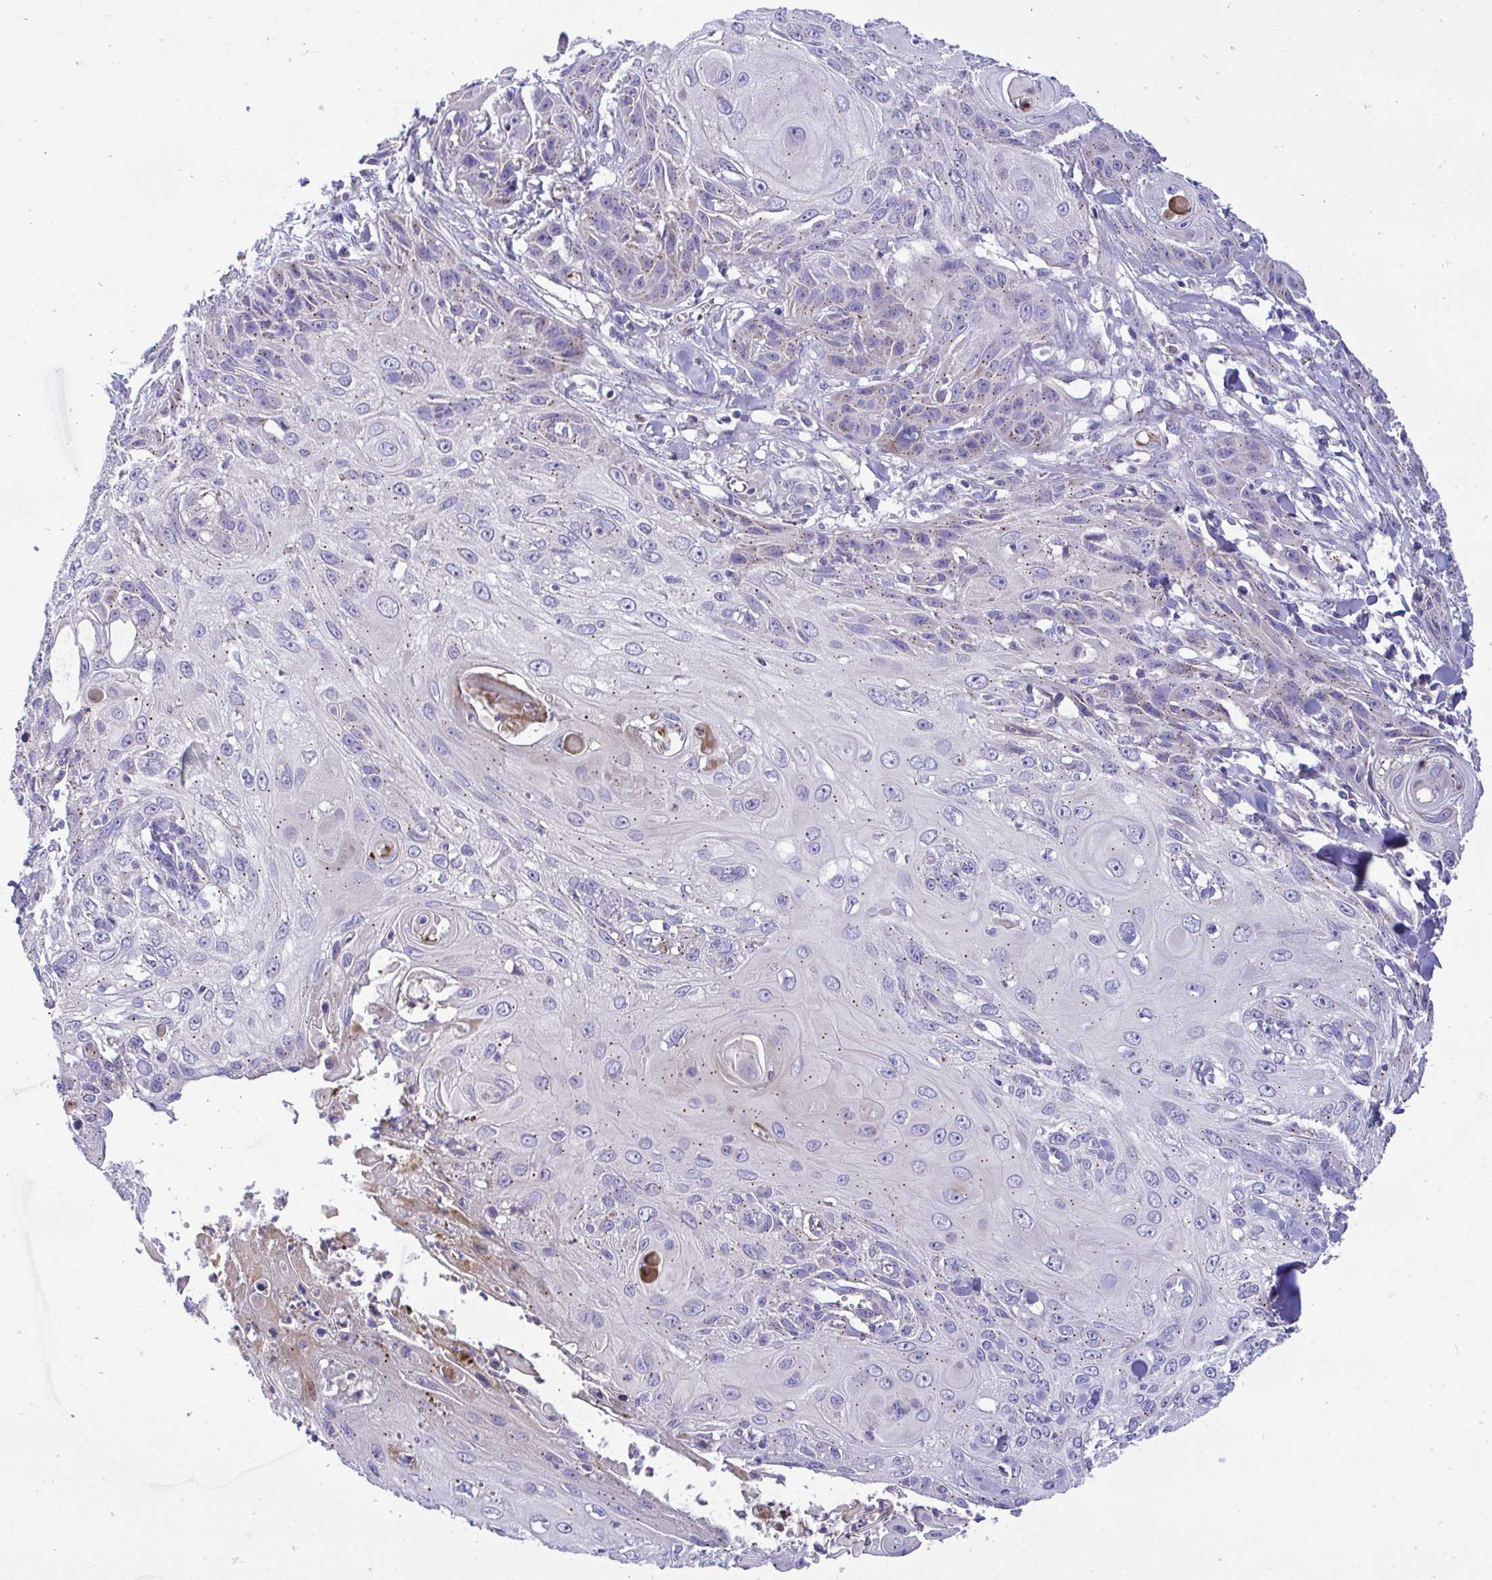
{"staining": {"intensity": "weak", "quantity": "<25%", "location": "cytoplasmic/membranous"}, "tissue": "skin cancer", "cell_type": "Tumor cells", "image_type": "cancer", "snomed": [{"axis": "morphology", "description": "Squamous cell carcinoma, NOS"}, {"axis": "topography", "description": "Skin"}, {"axis": "topography", "description": "Vulva"}], "caption": "This is an immunohistochemistry (IHC) photomicrograph of human skin cancer. There is no positivity in tumor cells.", "gene": "MRPS16", "patient": {"sex": "female", "age": 83}}